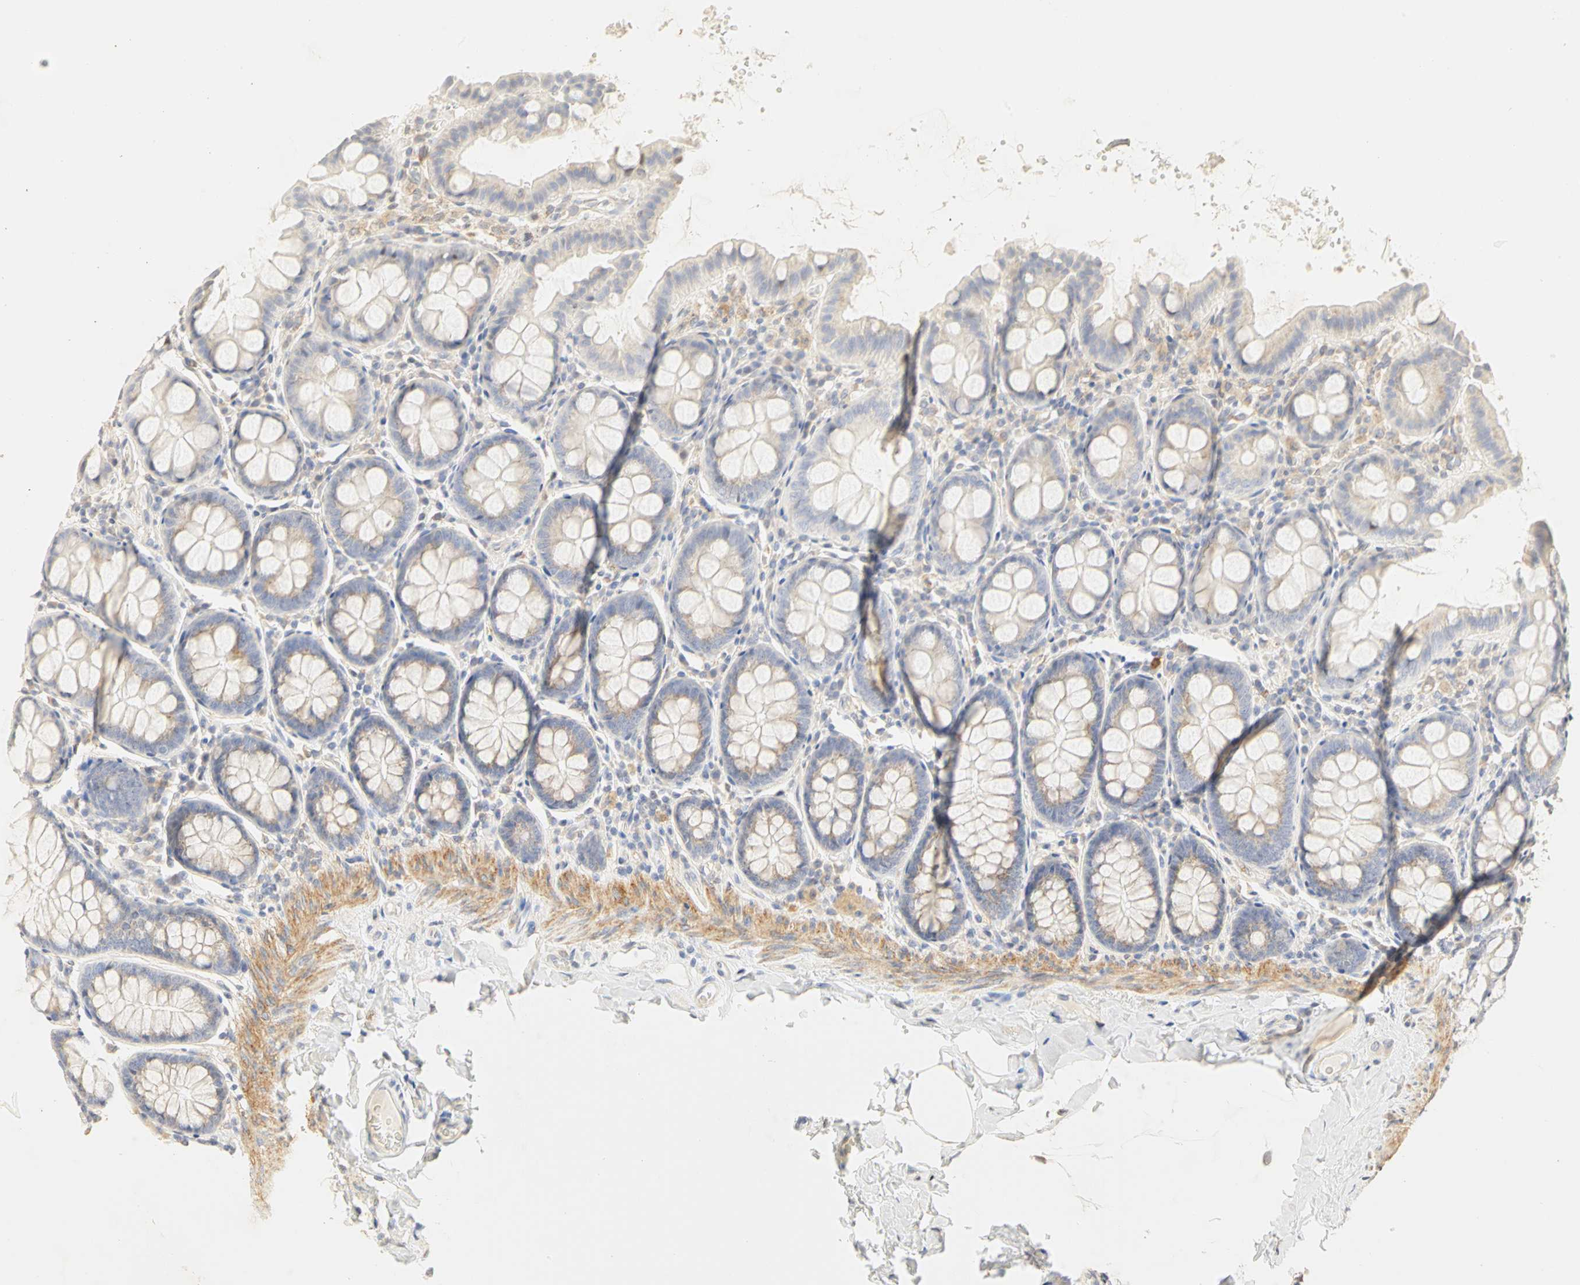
{"staining": {"intensity": "negative", "quantity": "none", "location": "none"}, "tissue": "colon", "cell_type": "Endothelial cells", "image_type": "normal", "snomed": [{"axis": "morphology", "description": "Normal tissue, NOS"}, {"axis": "topography", "description": "Colon"}], "caption": "Endothelial cells show no significant protein positivity in benign colon.", "gene": "GNRH2", "patient": {"sex": "female", "age": 61}}